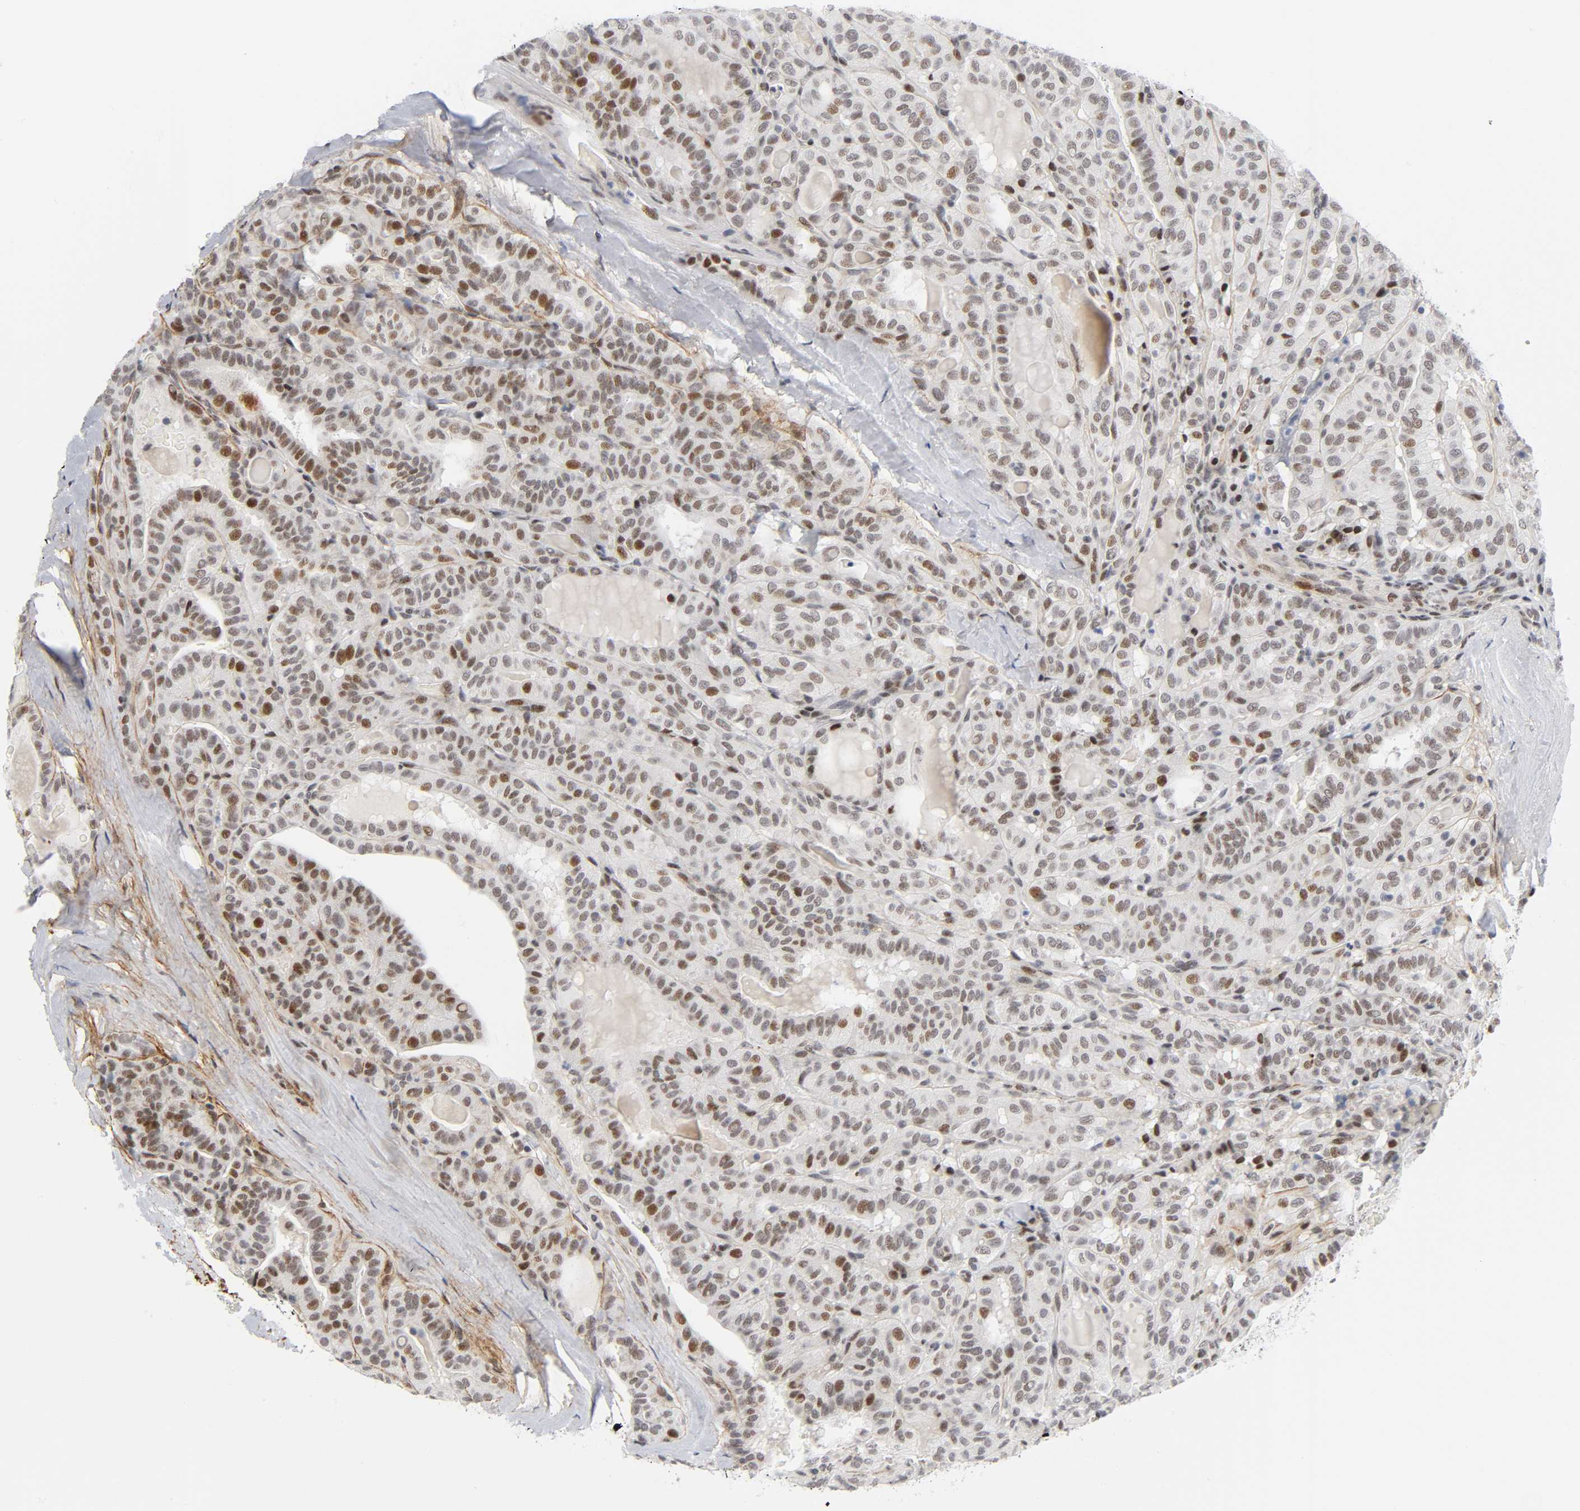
{"staining": {"intensity": "moderate", "quantity": "25%-75%", "location": "nuclear"}, "tissue": "thyroid cancer", "cell_type": "Tumor cells", "image_type": "cancer", "snomed": [{"axis": "morphology", "description": "Papillary adenocarcinoma, NOS"}, {"axis": "topography", "description": "Thyroid gland"}], "caption": "Human thyroid cancer (papillary adenocarcinoma) stained with a protein marker reveals moderate staining in tumor cells.", "gene": "DIDO1", "patient": {"sex": "male", "age": 77}}